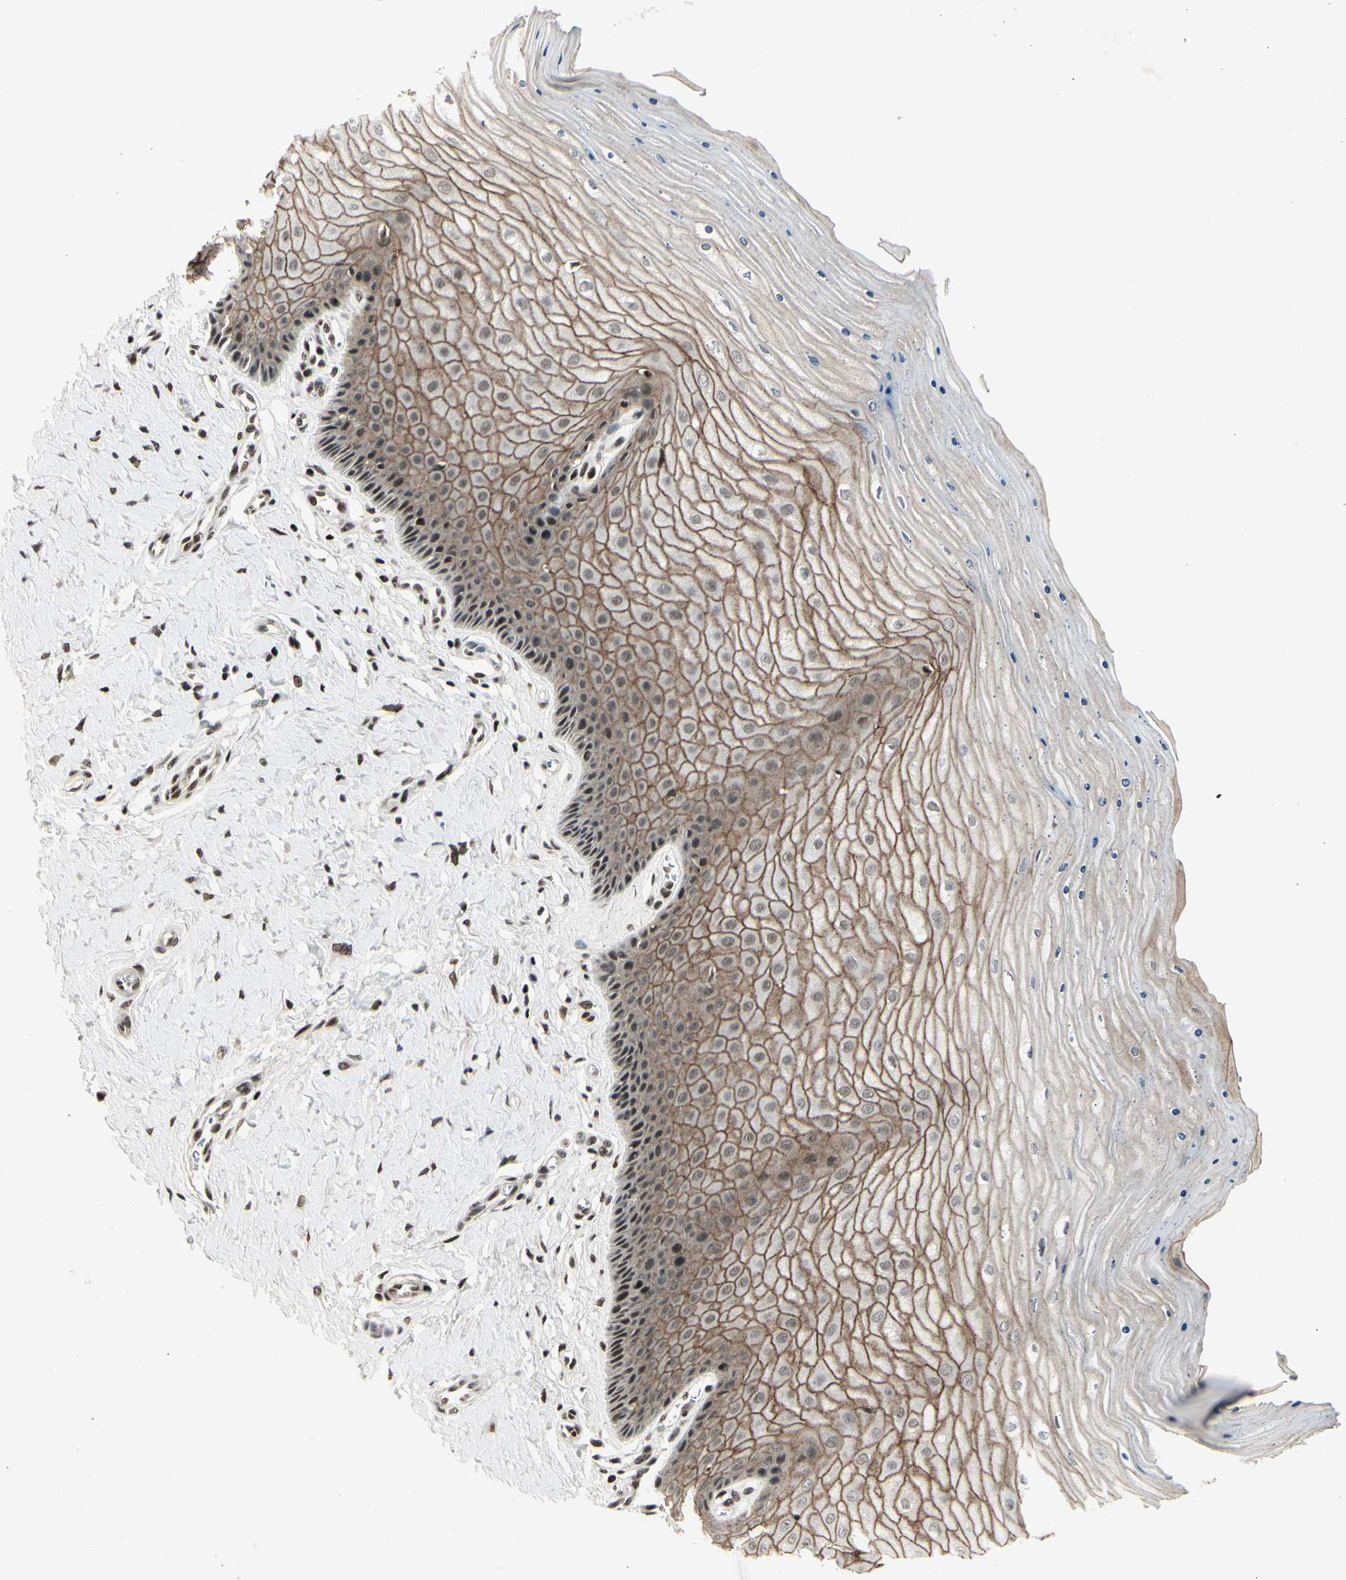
{"staining": {"intensity": "moderate", "quantity": ">75%", "location": "nuclear"}, "tissue": "cervix", "cell_type": "Glandular cells", "image_type": "normal", "snomed": [{"axis": "morphology", "description": "Normal tissue, NOS"}, {"axis": "topography", "description": "Cervix"}], "caption": "Immunohistochemistry (IHC) photomicrograph of benign cervix: human cervix stained using immunohistochemistry exhibits medium levels of moderate protein expression localized specifically in the nuclear of glandular cells, appearing as a nuclear brown color.", "gene": "FOXJ2", "patient": {"sex": "female", "age": 55}}